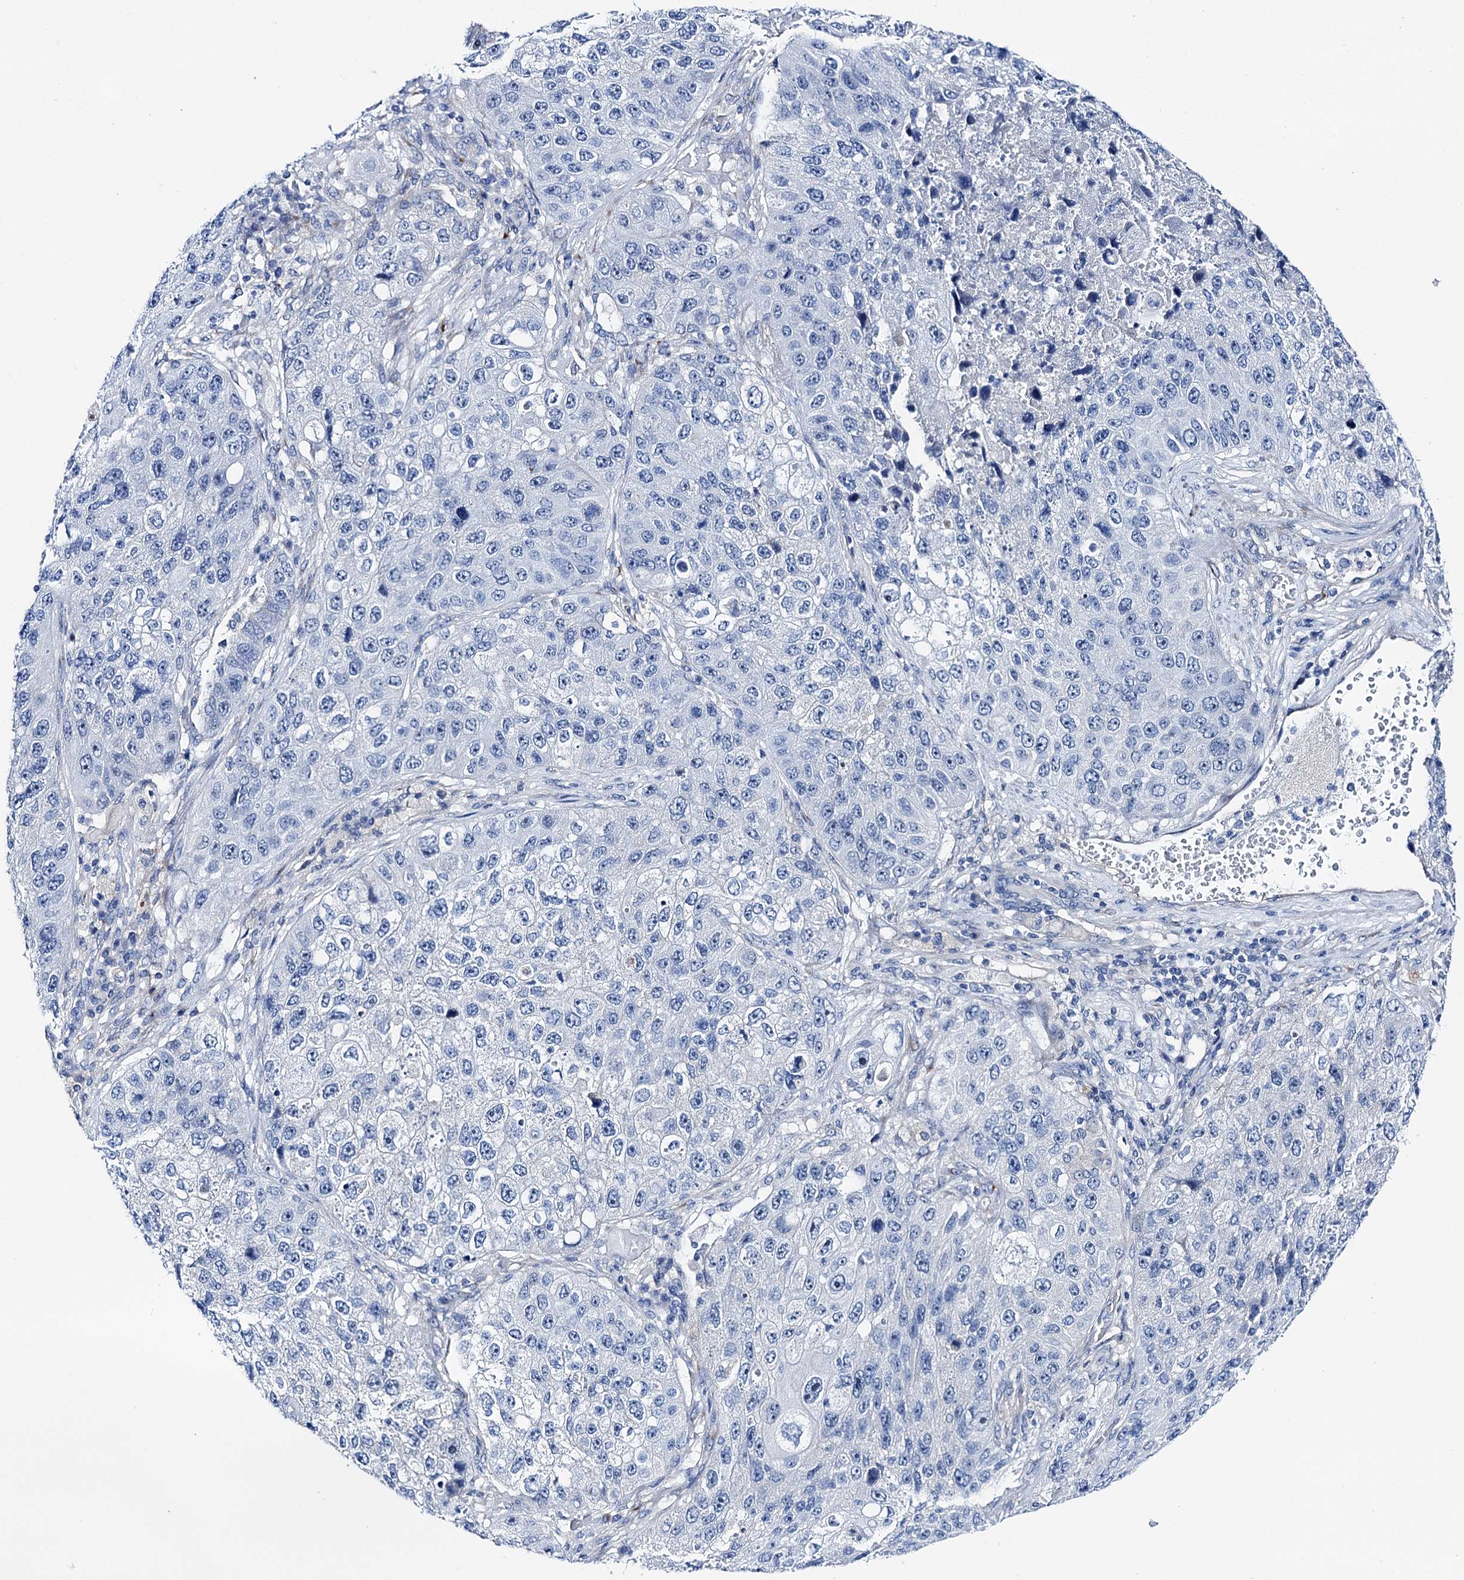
{"staining": {"intensity": "negative", "quantity": "none", "location": "none"}, "tissue": "lung cancer", "cell_type": "Tumor cells", "image_type": "cancer", "snomed": [{"axis": "morphology", "description": "Squamous cell carcinoma, NOS"}, {"axis": "topography", "description": "Lung"}], "caption": "Squamous cell carcinoma (lung) stained for a protein using IHC demonstrates no expression tumor cells.", "gene": "SHROOM1", "patient": {"sex": "male", "age": 61}}